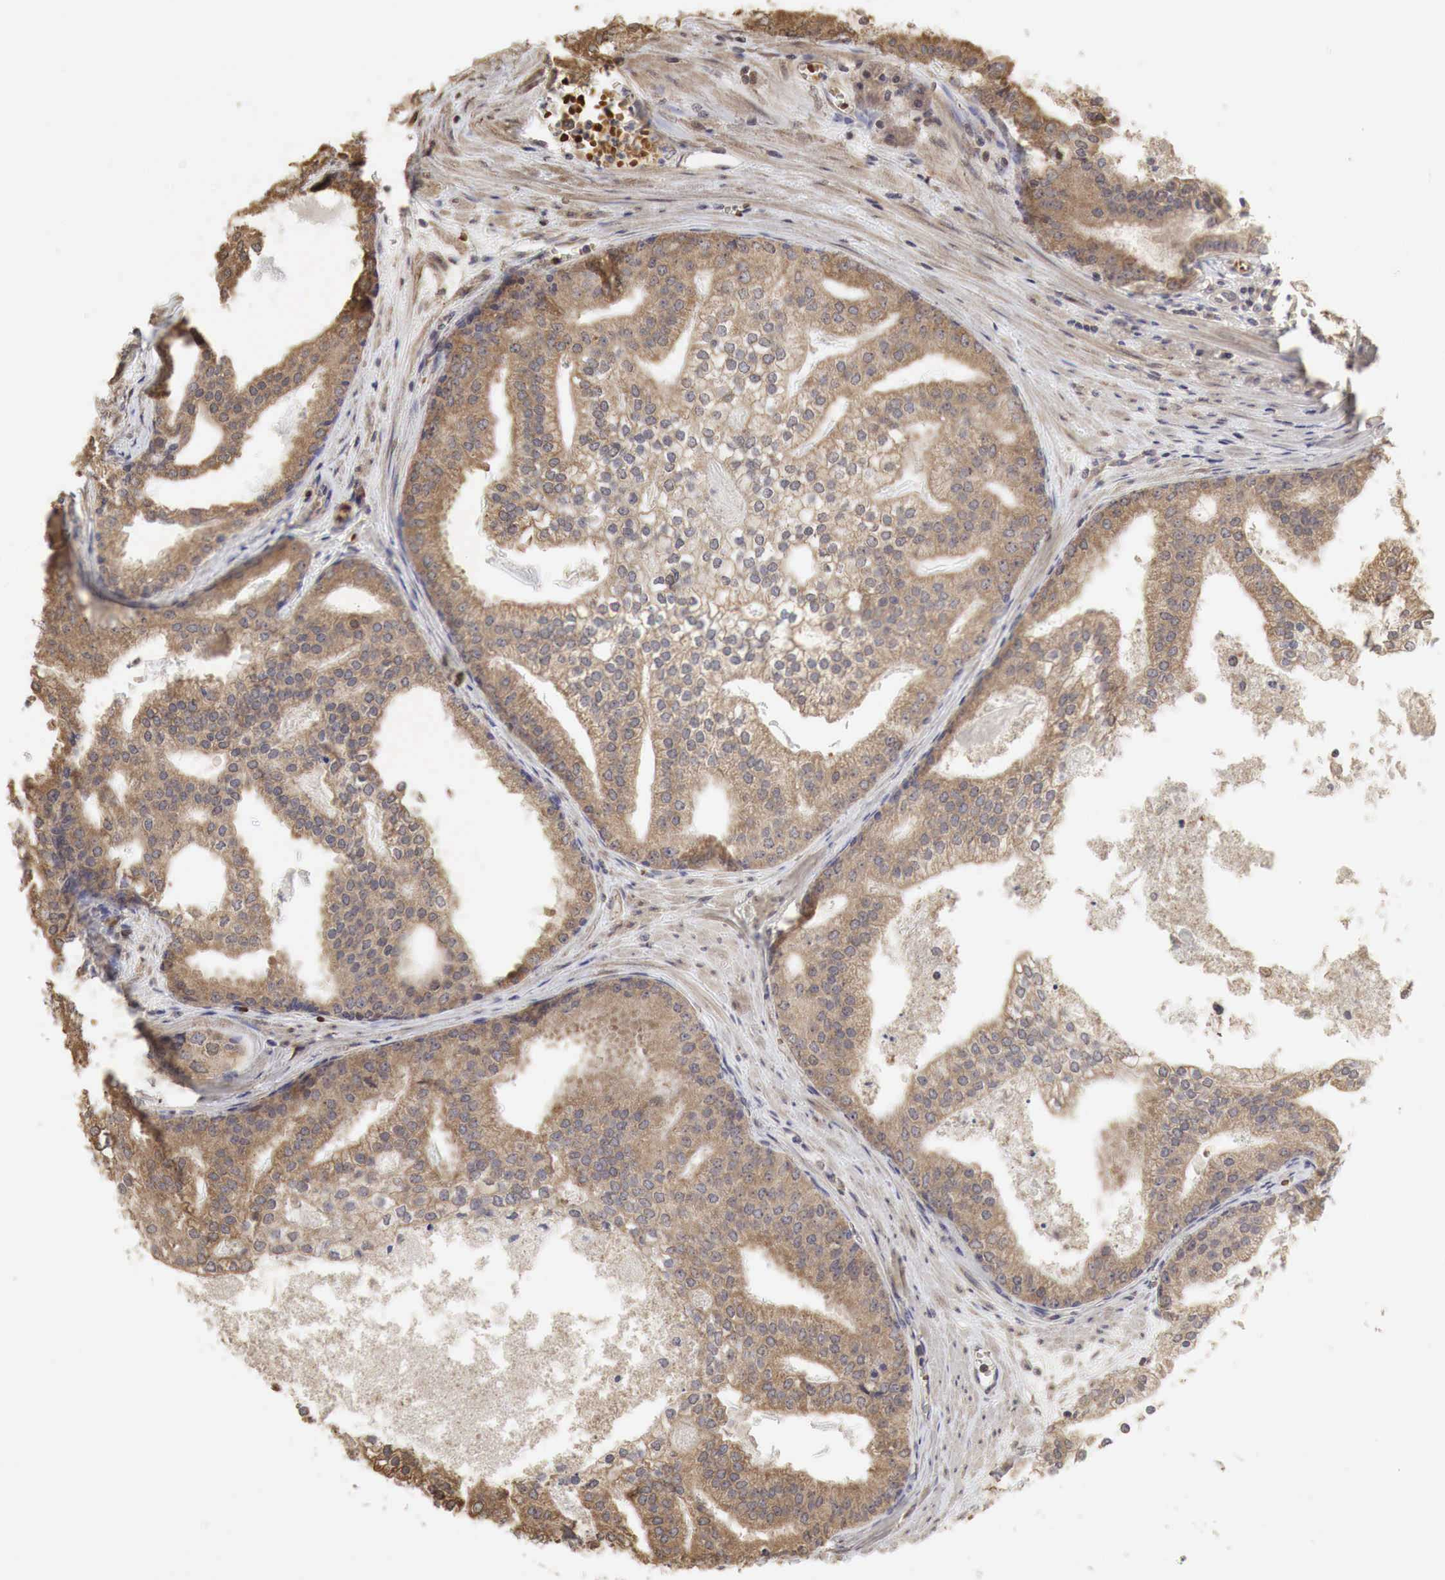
{"staining": {"intensity": "weak", "quantity": ">75%", "location": "cytoplasmic/membranous"}, "tissue": "prostate cancer", "cell_type": "Tumor cells", "image_type": "cancer", "snomed": [{"axis": "morphology", "description": "Adenocarcinoma, High grade"}, {"axis": "topography", "description": "Prostate"}], "caption": "Protein expression analysis of prostate adenocarcinoma (high-grade) displays weak cytoplasmic/membranous positivity in about >75% of tumor cells. Using DAB (brown) and hematoxylin (blue) stains, captured at high magnification using brightfield microscopy.", "gene": "PABPC5", "patient": {"sex": "male", "age": 56}}